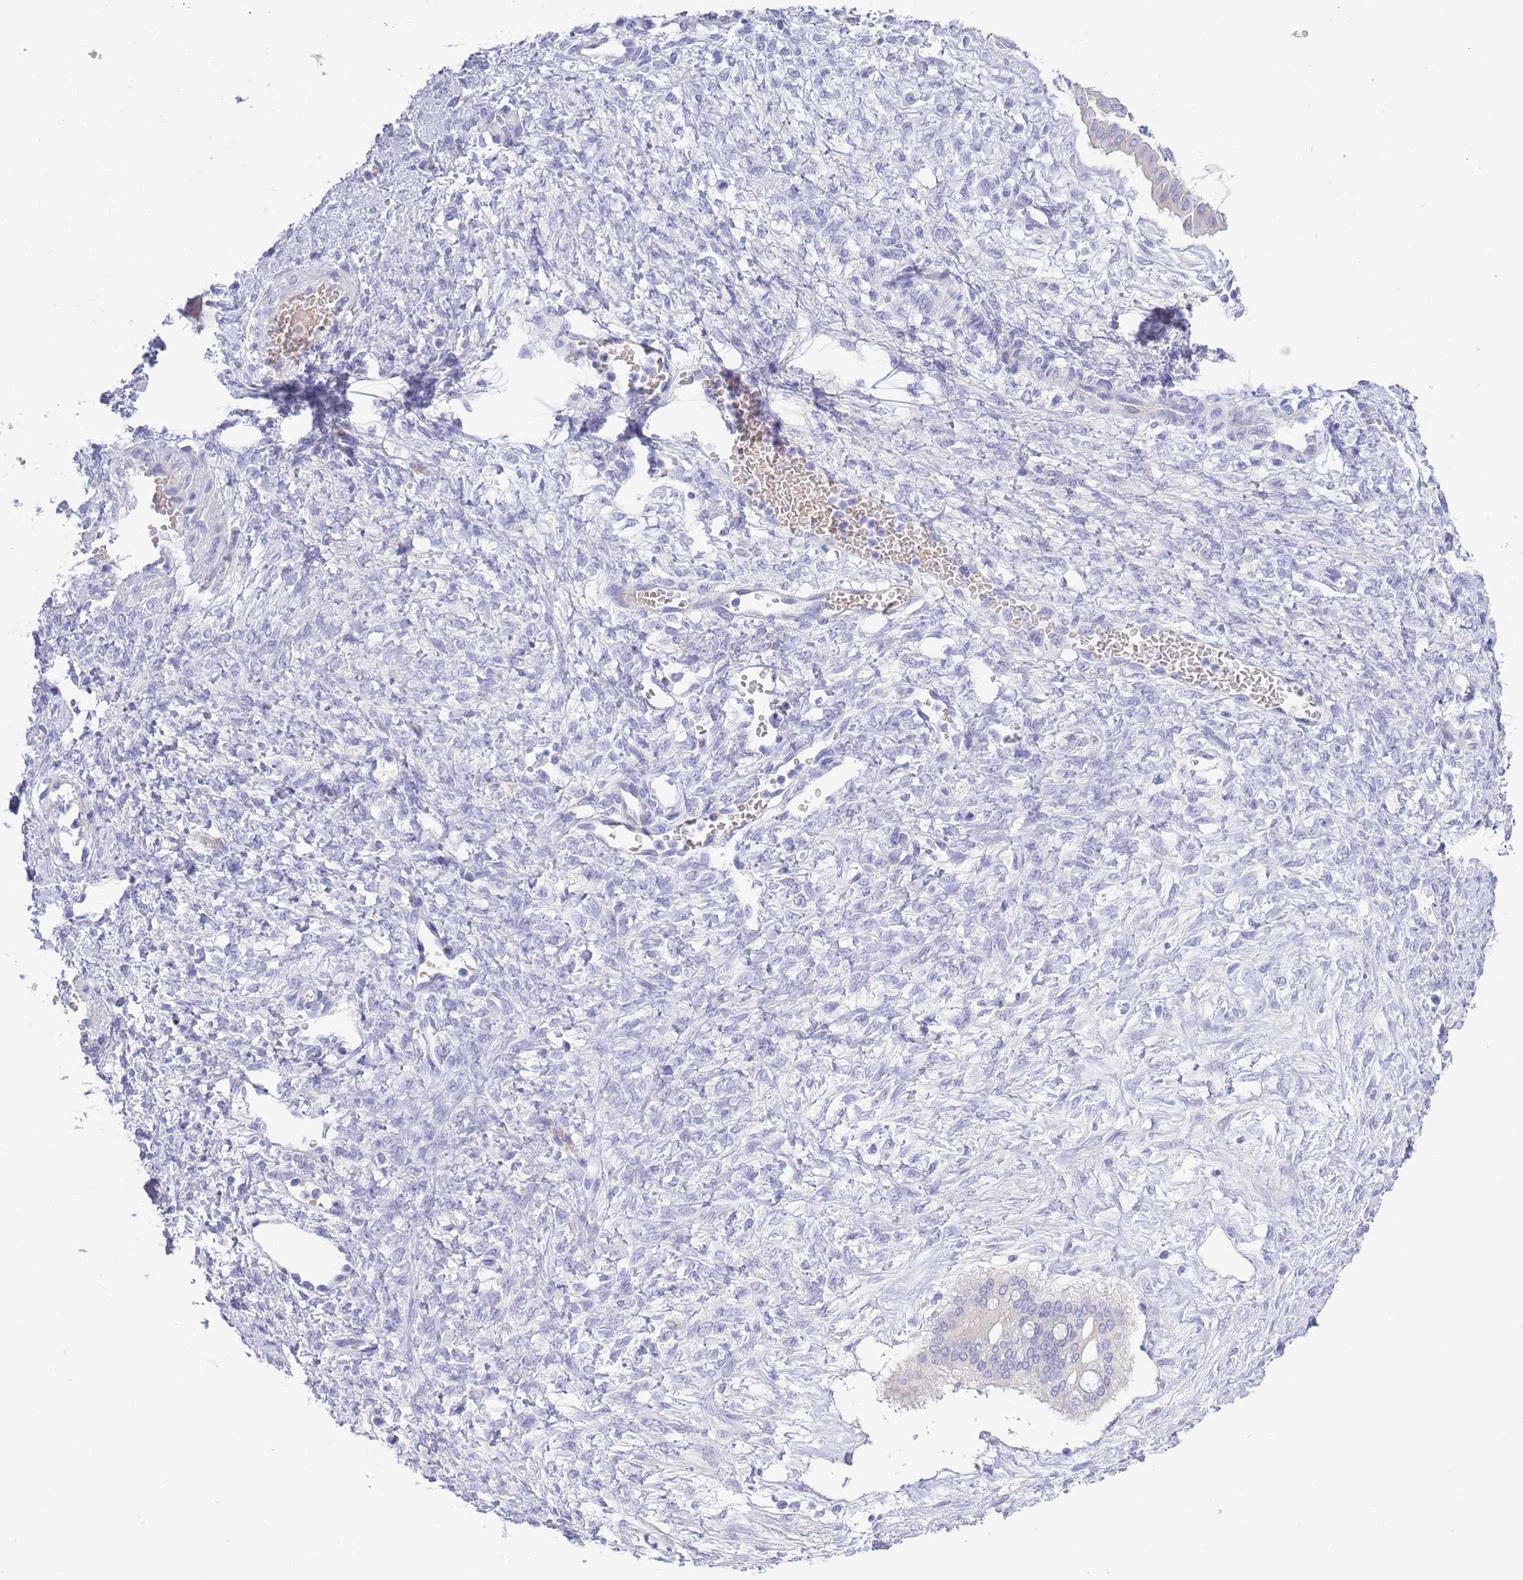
{"staining": {"intensity": "negative", "quantity": "none", "location": "none"}, "tissue": "ovarian cancer", "cell_type": "Tumor cells", "image_type": "cancer", "snomed": [{"axis": "morphology", "description": "Cystadenocarcinoma, mucinous, NOS"}, {"axis": "topography", "description": "Ovary"}], "caption": "Mucinous cystadenocarcinoma (ovarian) was stained to show a protein in brown. There is no significant staining in tumor cells.", "gene": "ACR", "patient": {"sex": "female", "age": 73}}